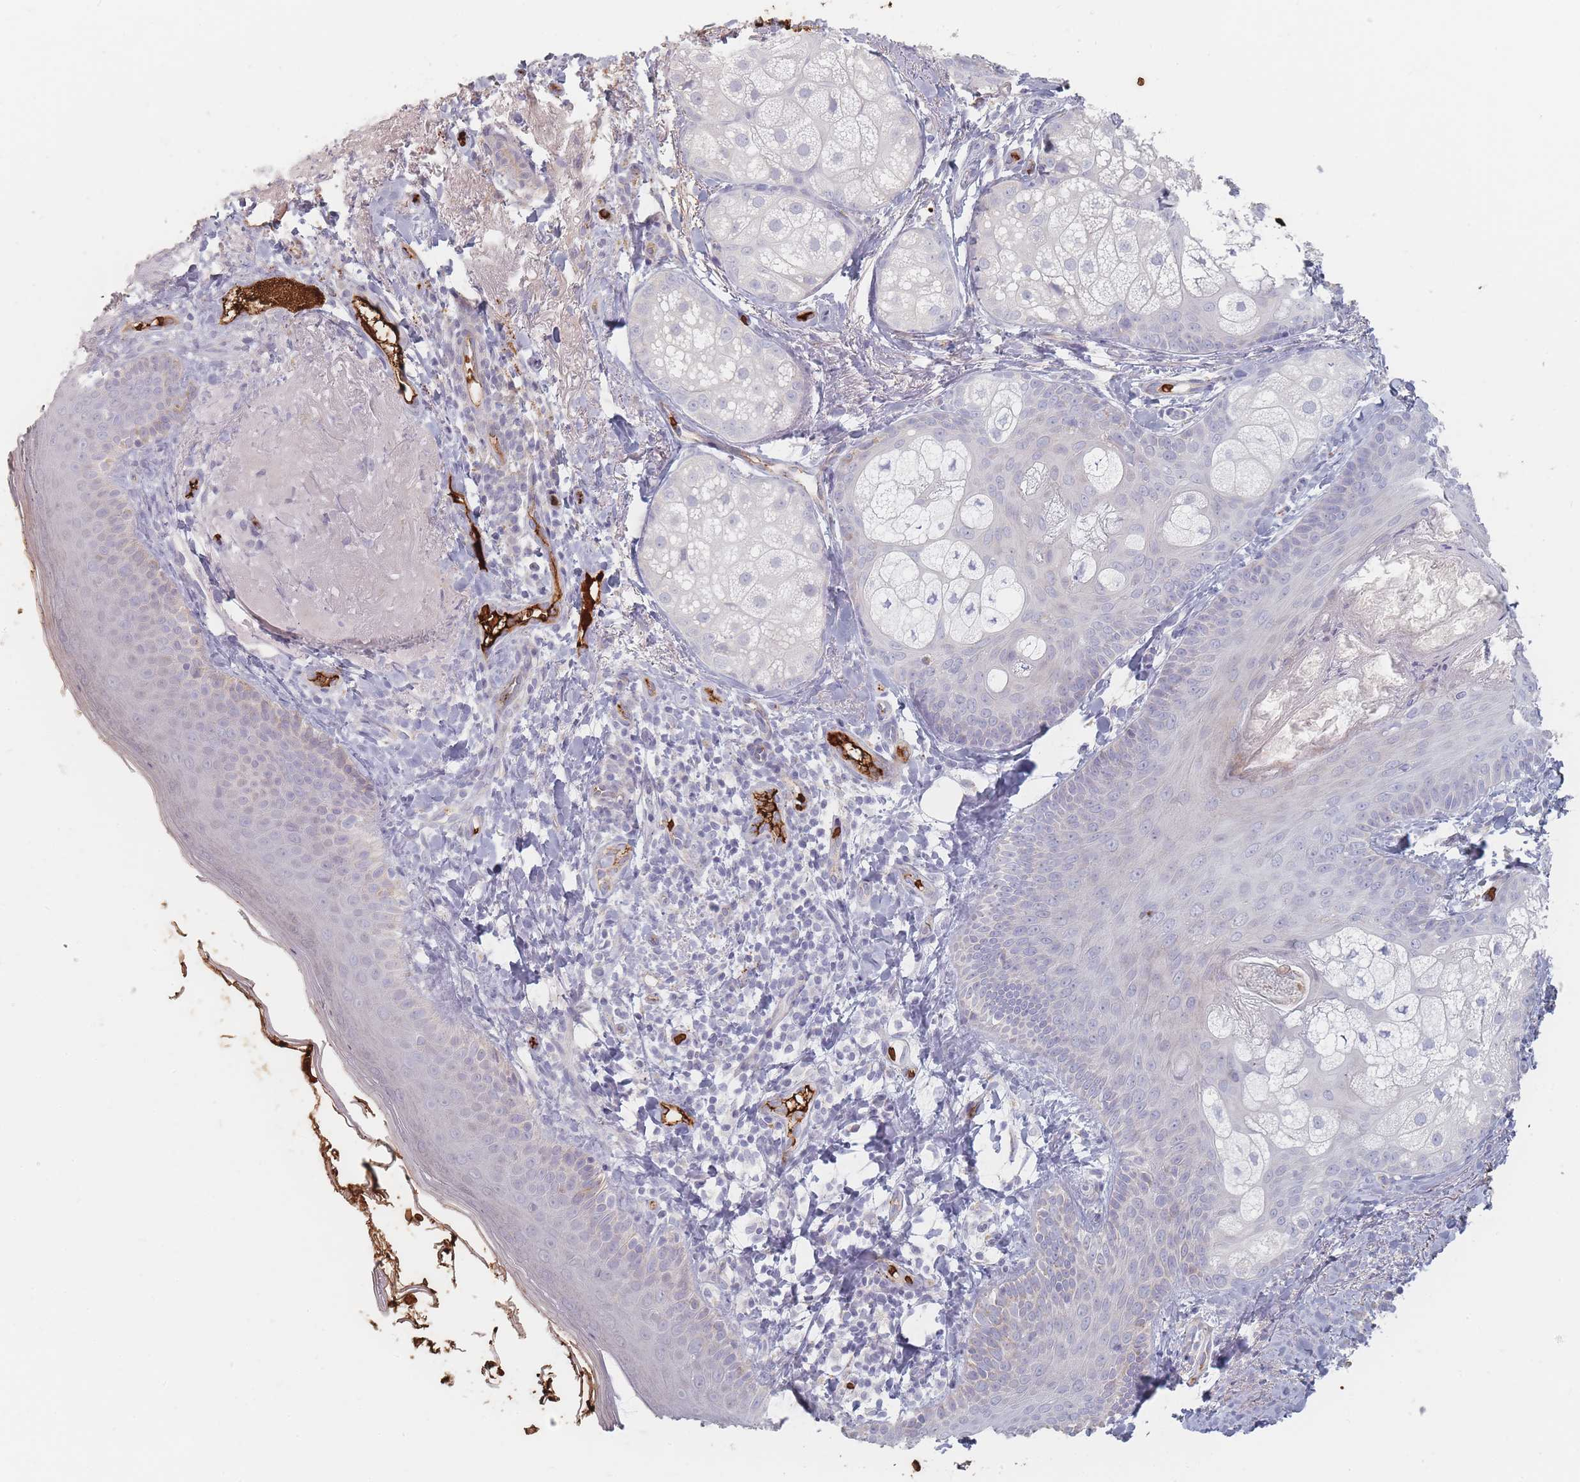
{"staining": {"intensity": "negative", "quantity": "none", "location": "none"}, "tissue": "skin", "cell_type": "Fibroblasts", "image_type": "normal", "snomed": [{"axis": "morphology", "description": "Normal tissue, NOS"}, {"axis": "topography", "description": "Skin"}], "caption": "The photomicrograph displays no significant staining in fibroblasts of skin.", "gene": "SLC2A6", "patient": {"sex": "male", "age": 57}}